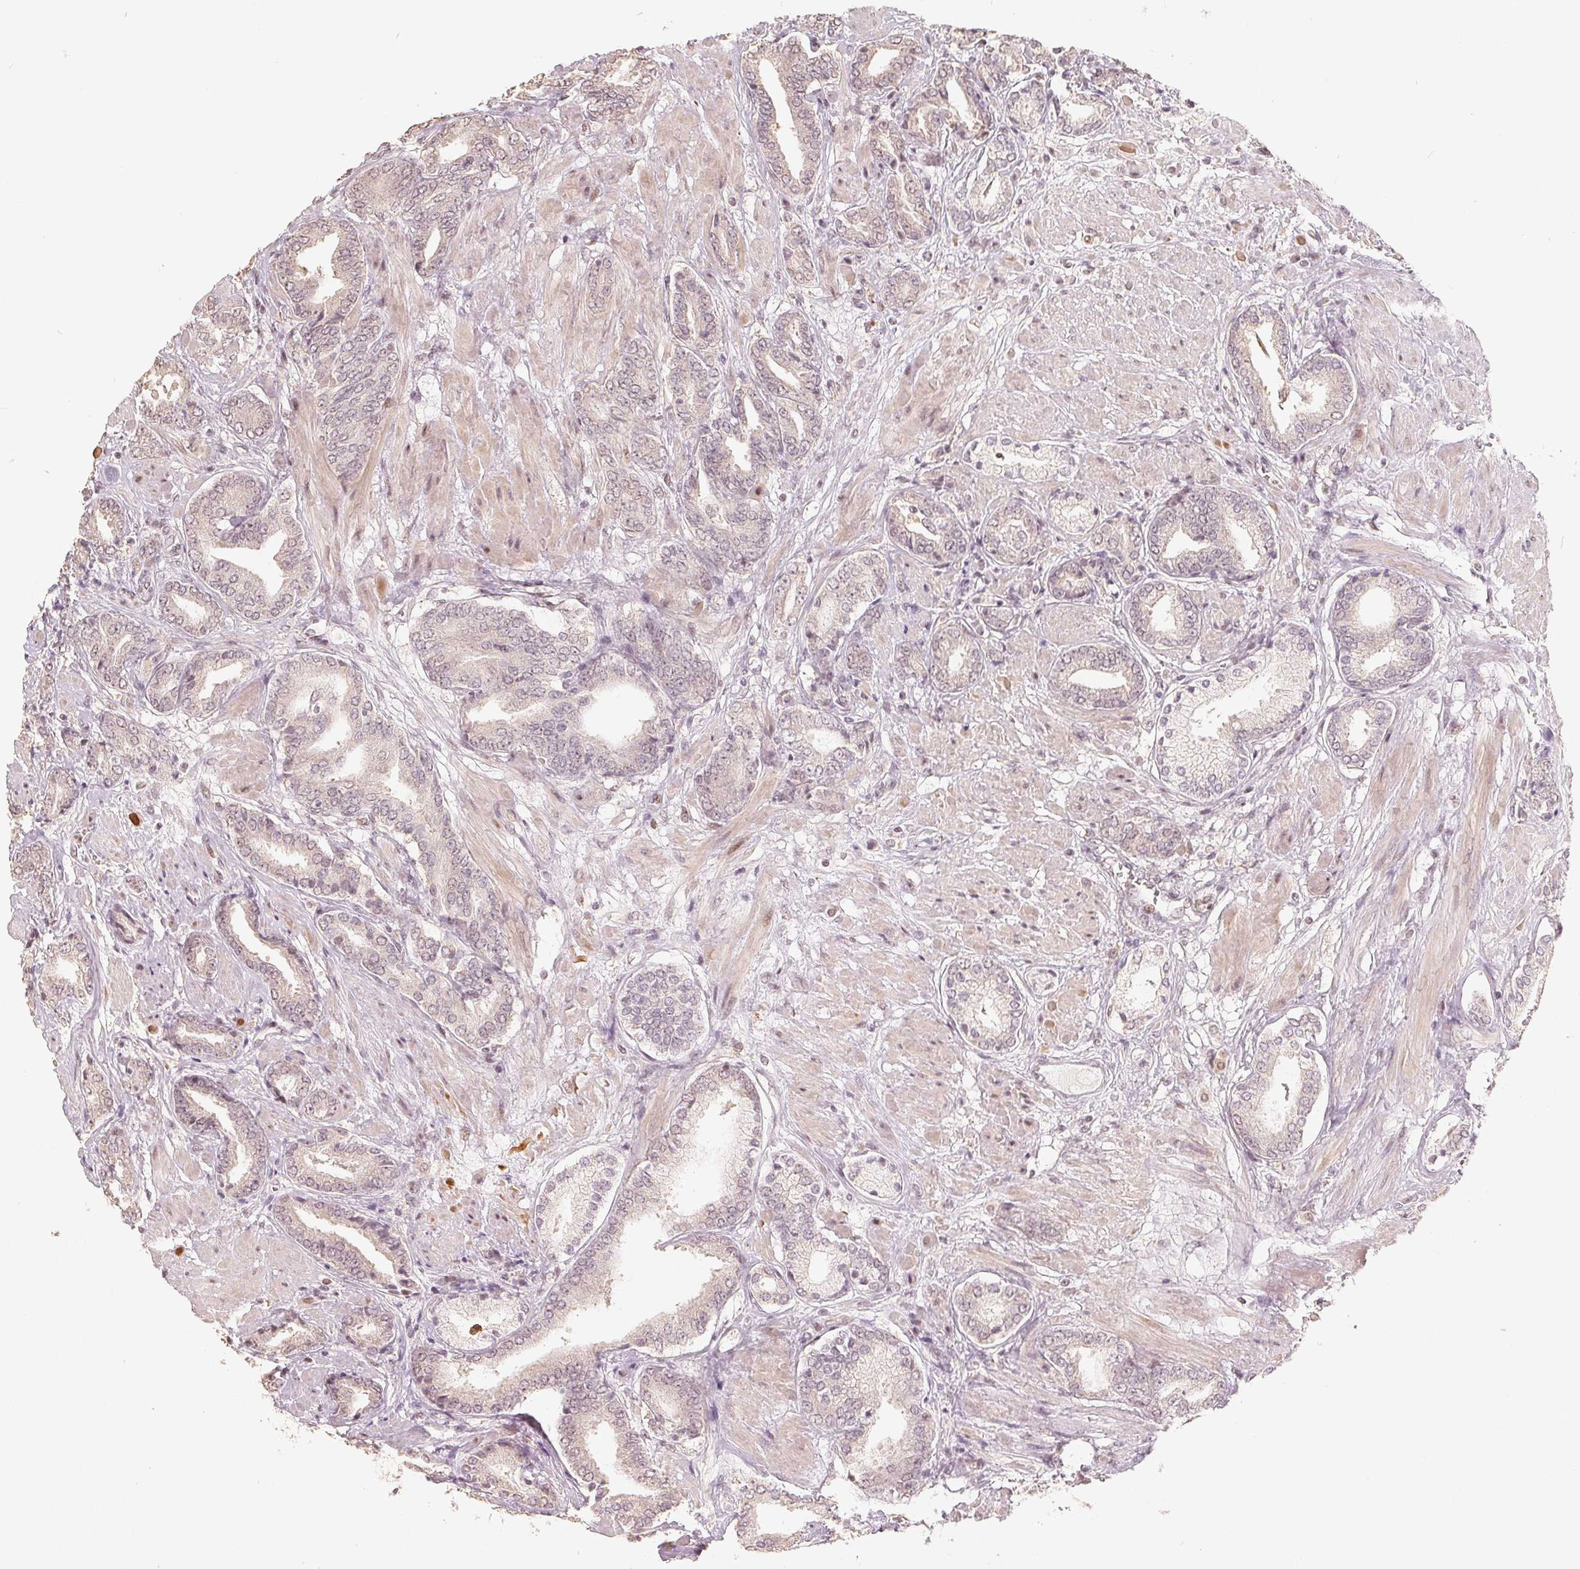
{"staining": {"intensity": "weak", "quantity": "<25%", "location": "nuclear"}, "tissue": "prostate cancer", "cell_type": "Tumor cells", "image_type": "cancer", "snomed": [{"axis": "morphology", "description": "Adenocarcinoma, High grade"}, {"axis": "topography", "description": "Prostate"}], "caption": "DAB (3,3'-diaminobenzidine) immunohistochemical staining of prostate adenocarcinoma (high-grade) reveals no significant expression in tumor cells.", "gene": "CCDC138", "patient": {"sex": "male", "age": 56}}